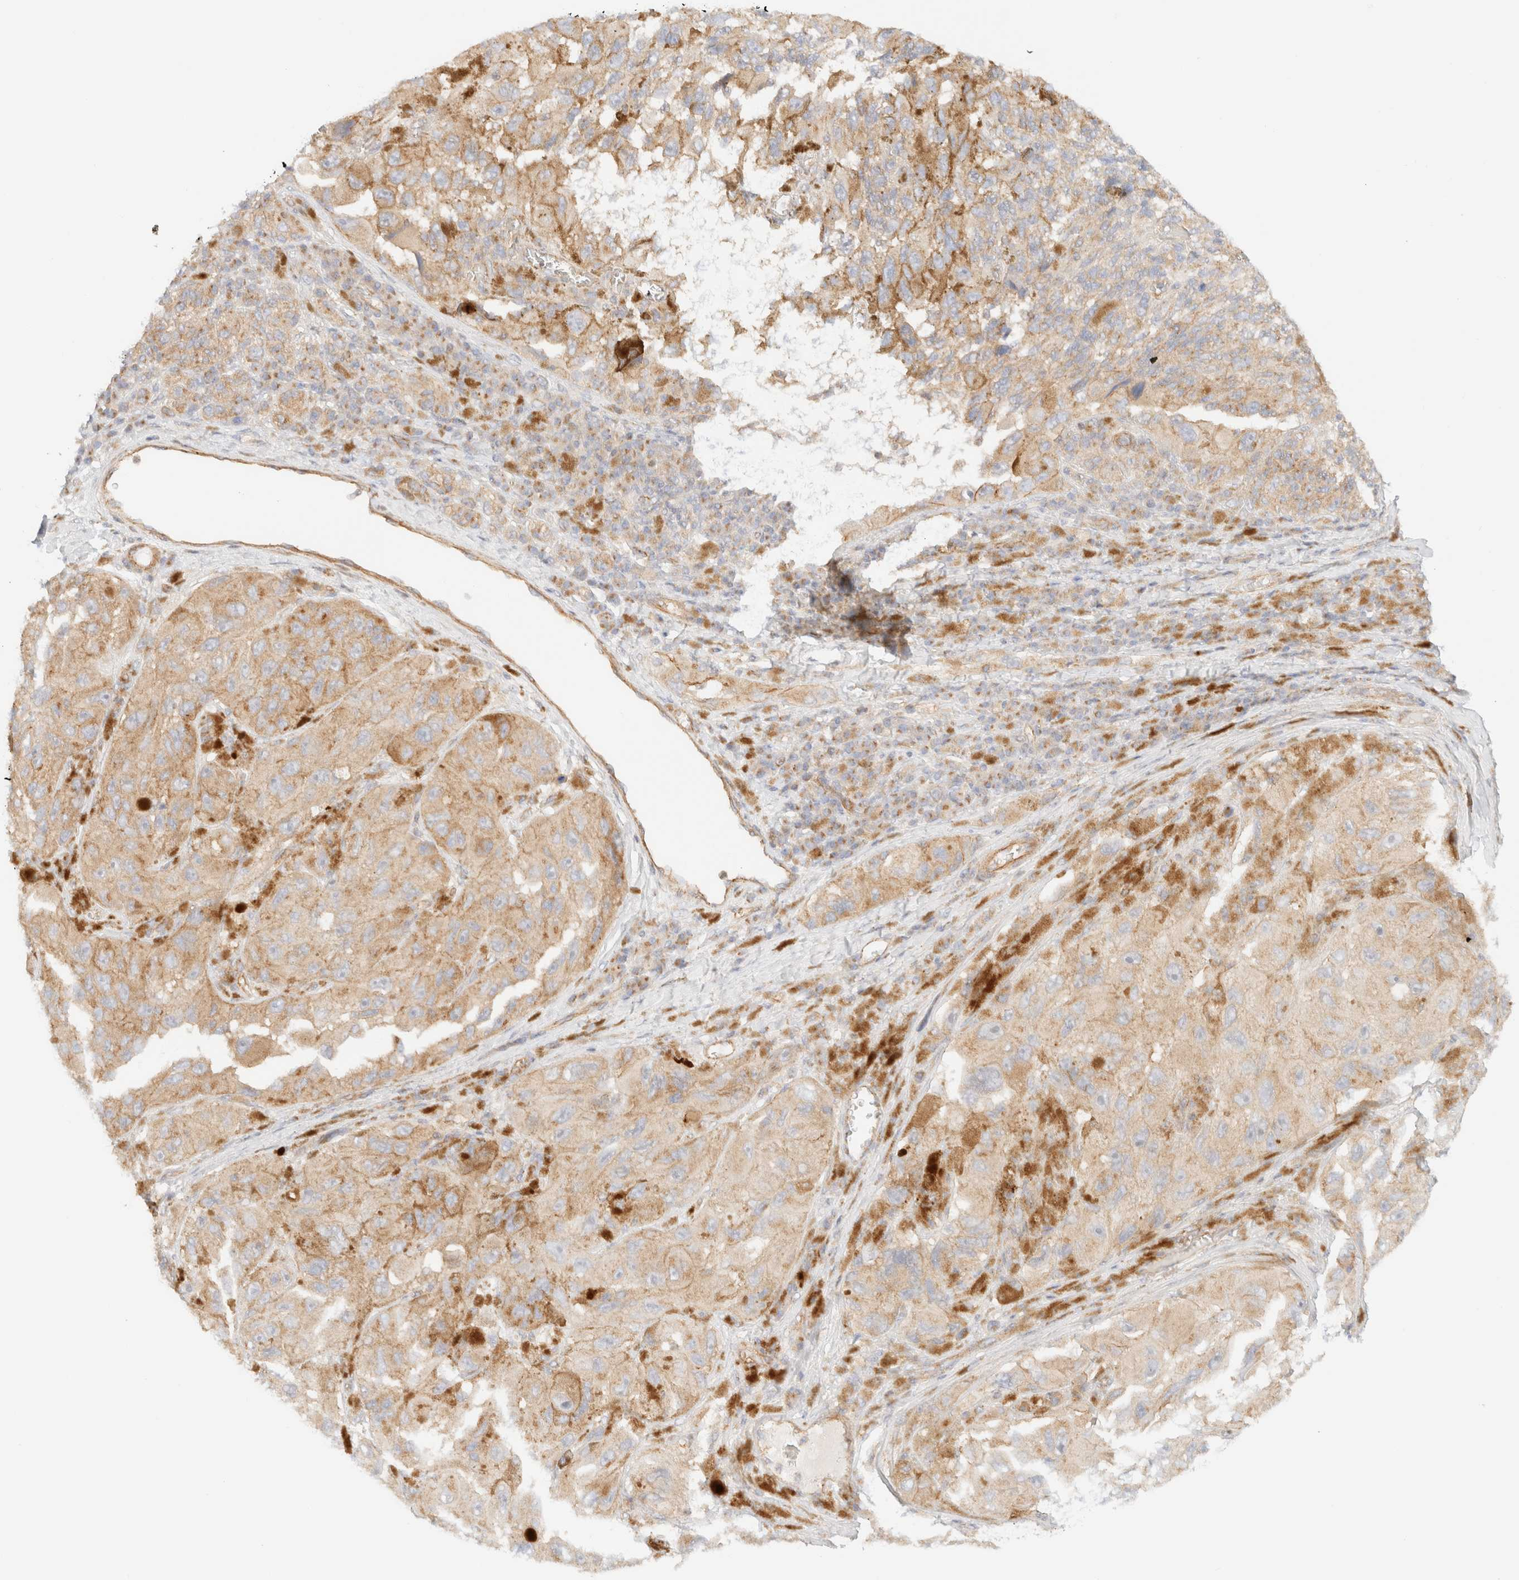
{"staining": {"intensity": "moderate", "quantity": ">75%", "location": "cytoplasmic/membranous"}, "tissue": "melanoma", "cell_type": "Tumor cells", "image_type": "cancer", "snomed": [{"axis": "morphology", "description": "Malignant melanoma, NOS"}, {"axis": "topography", "description": "Skin"}], "caption": "About >75% of tumor cells in human malignant melanoma display moderate cytoplasmic/membranous protein expression as visualized by brown immunohistochemical staining.", "gene": "MYO10", "patient": {"sex": "female", "age": 73}}